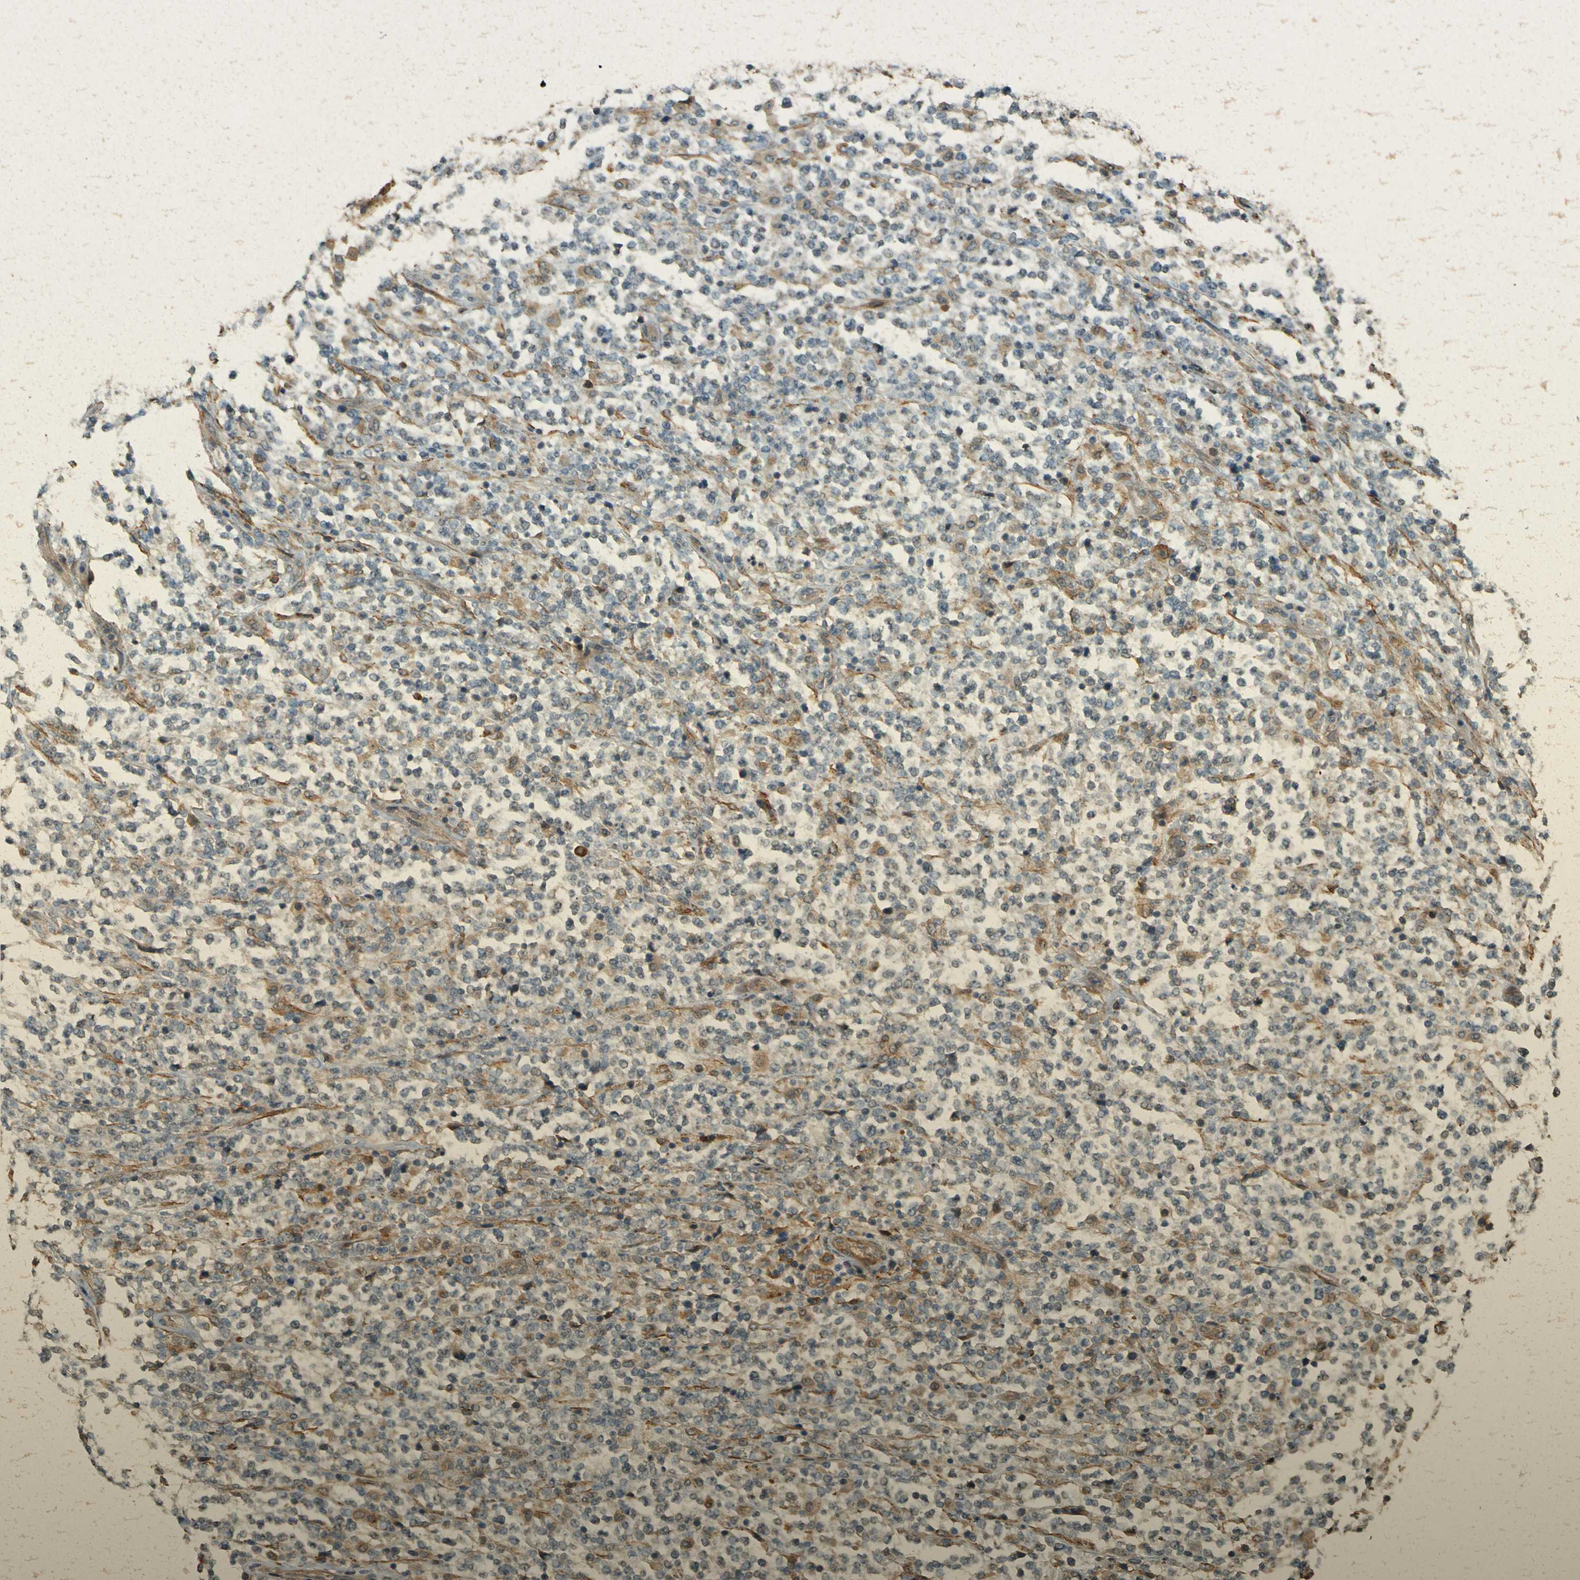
{"staining": {"intensity": "weak", "quantity": "<25%", "location": "cytoplasmic/membranous"}, "tissue": "lymphoma", "cell_type": "Tumor cells", "image_type": "cancer", "snomed": [{"axis": "morphology", "description": "Malignant lymphoma, non-Hodgkin's type, High grade"}, {"axis": "topography", "description": "Soft tissue"}], "caption": "The image exhibits no significant staining in tumor cells of malignant lymphoma, non-Hodgkin's type (high-grade). (DAB (3,3'-diaminobenzidine) immunohistochemistry with hematoxylin counter stain).", "gene": "NEXN", "patient": {"sex": "male", "age": 18}}